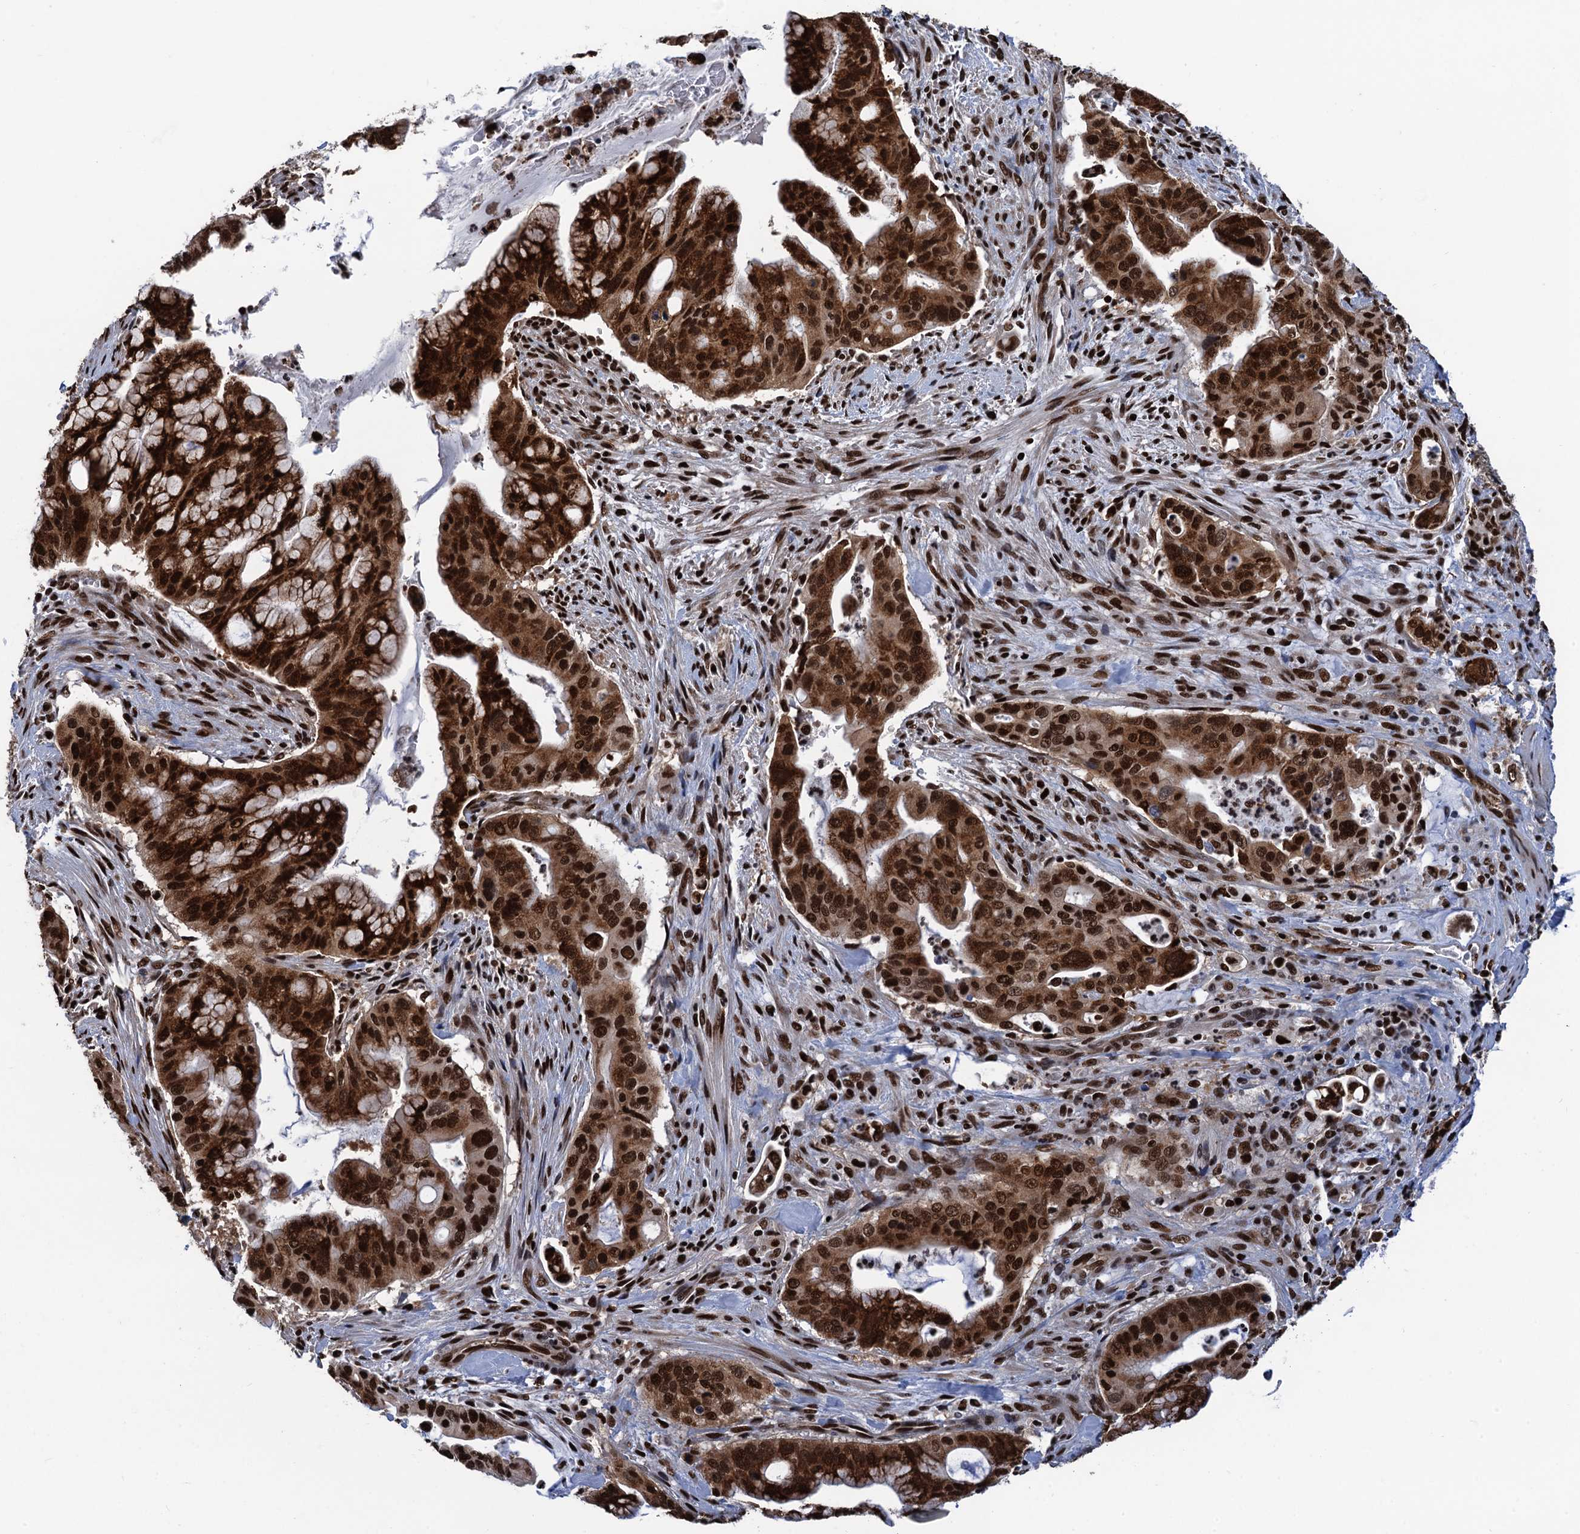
{"staining": {"intensity": "strong", "quantity": ">75%", "location": "cytoplasmic/membranous,nuclear"}, "tissue": "pancreatic cancer", "cell_type": "Tumor cells", "image_type": "cancer", "snomed": [{"axis": "morphology", "description": "Adenocarcinoma, NOS"}, {"axis": "topography", "description": "Pancreas"}], "caption": "Protein staining shows strong cytoplasmic/membranous and nuclear staining in about >75% of tumor cells in pancreatic cancer.", "gene": "PPP4R1", "patient": {"sex": "male", "age": 46}}